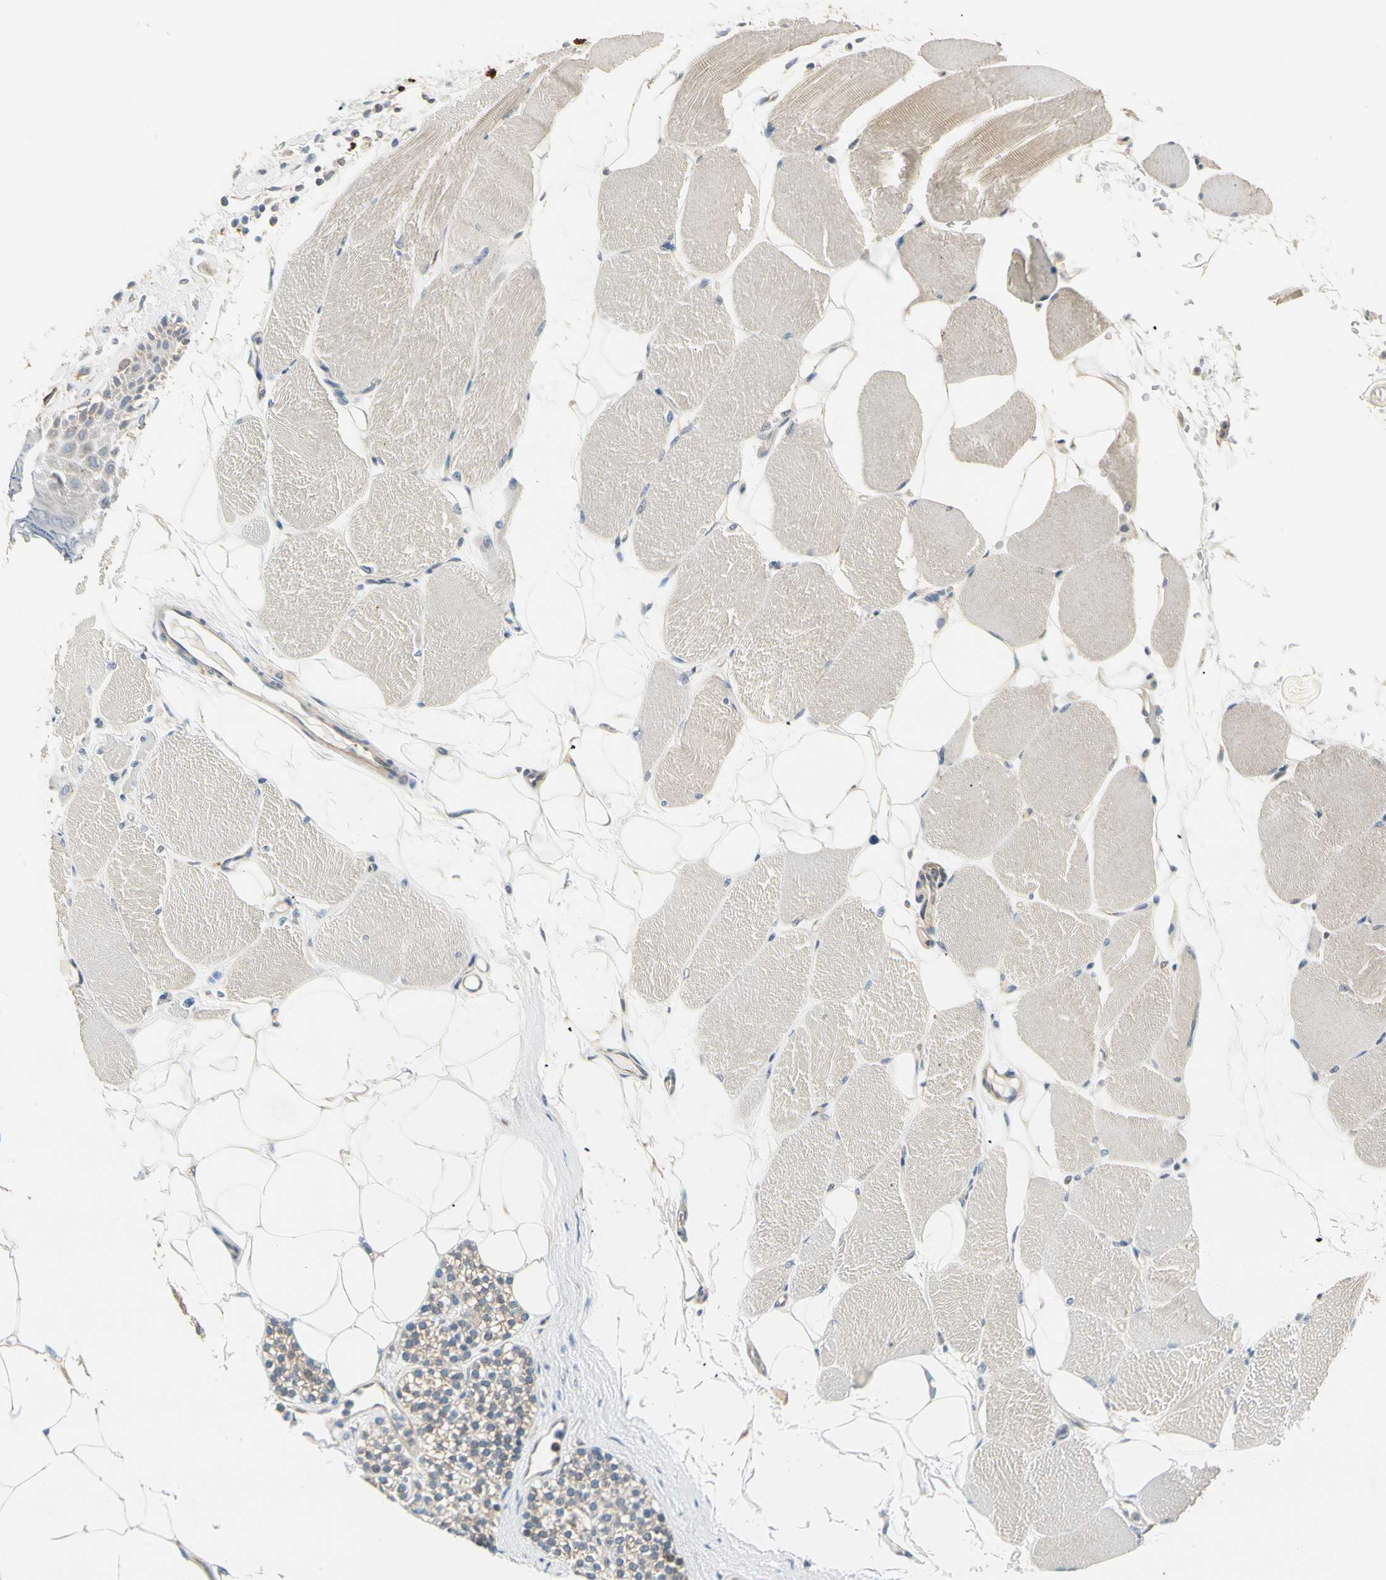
{"staining": {"intensity": "weak", "quantity": ">75%", "location": "cytoplasmic/membranous"}, "tissue": "skeletal muscle", "cell_type": "Myocytes", "image_type": "normal", "snomed": [{"axis": "morphology", "description": "Normal tissue, NOS"}, {"axis": "topography", "description": "Skeletal muscle"}, {"axis": "topography", "description": "Parathyroid gland"}], "caption": "This image shows normal skeletal muscle stained with immunohistochemistry (IHC) to label a protein in brown. The cytoplasmic/membranous of myocytes show weak positivity for the protein. Nuclei are counter-stained blue.", "gene": "ROCK2", "patient": {"sex": "female", "age": 37}}